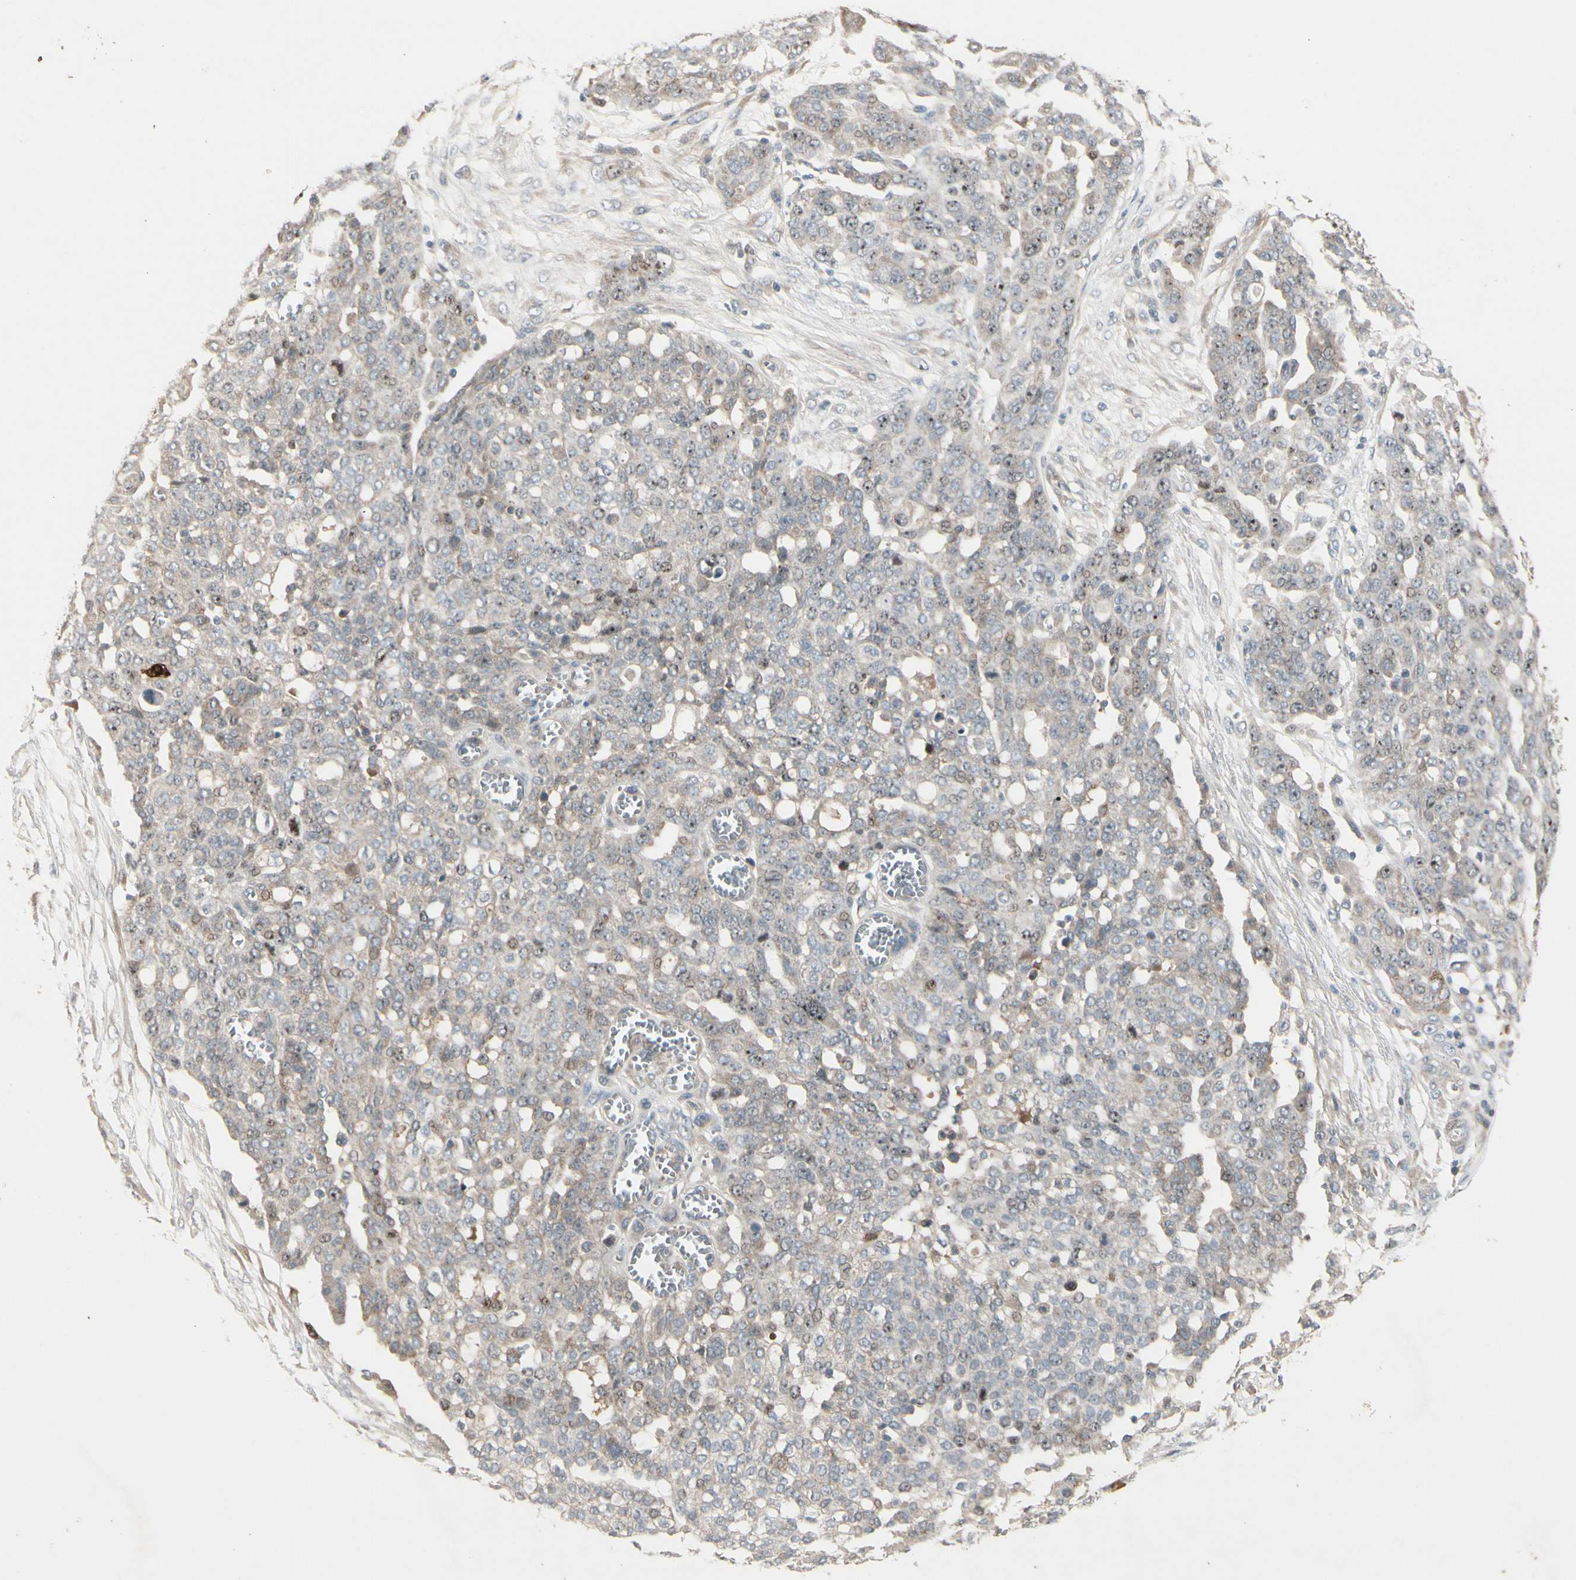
{"staining": {"intensity": "weak", "quantity": "25%-75%", "location": "cytoplasmic/membranous"}, "tissue": "ovarian cancer", "cell_type": "Tumor cells", "image_type": "cancer", "snomed": [{"axis": "morphology", "description": "Cystadenocarcinoma, serous, NOS"}, {"axis": "topography", "description": "Soft tissue"}, {"axis": "topography", "description": "Ovary"}], "caption": "Immunohistochemistry (DAB) staining of human ovarian serous cystadenocarcinoma reveals weak cytoplasmic/membranous protein positivity in approximately 25%-75% of tumor cells.", "gene": "FHDC1", "patient": {"sex": "female", "age": 57}}